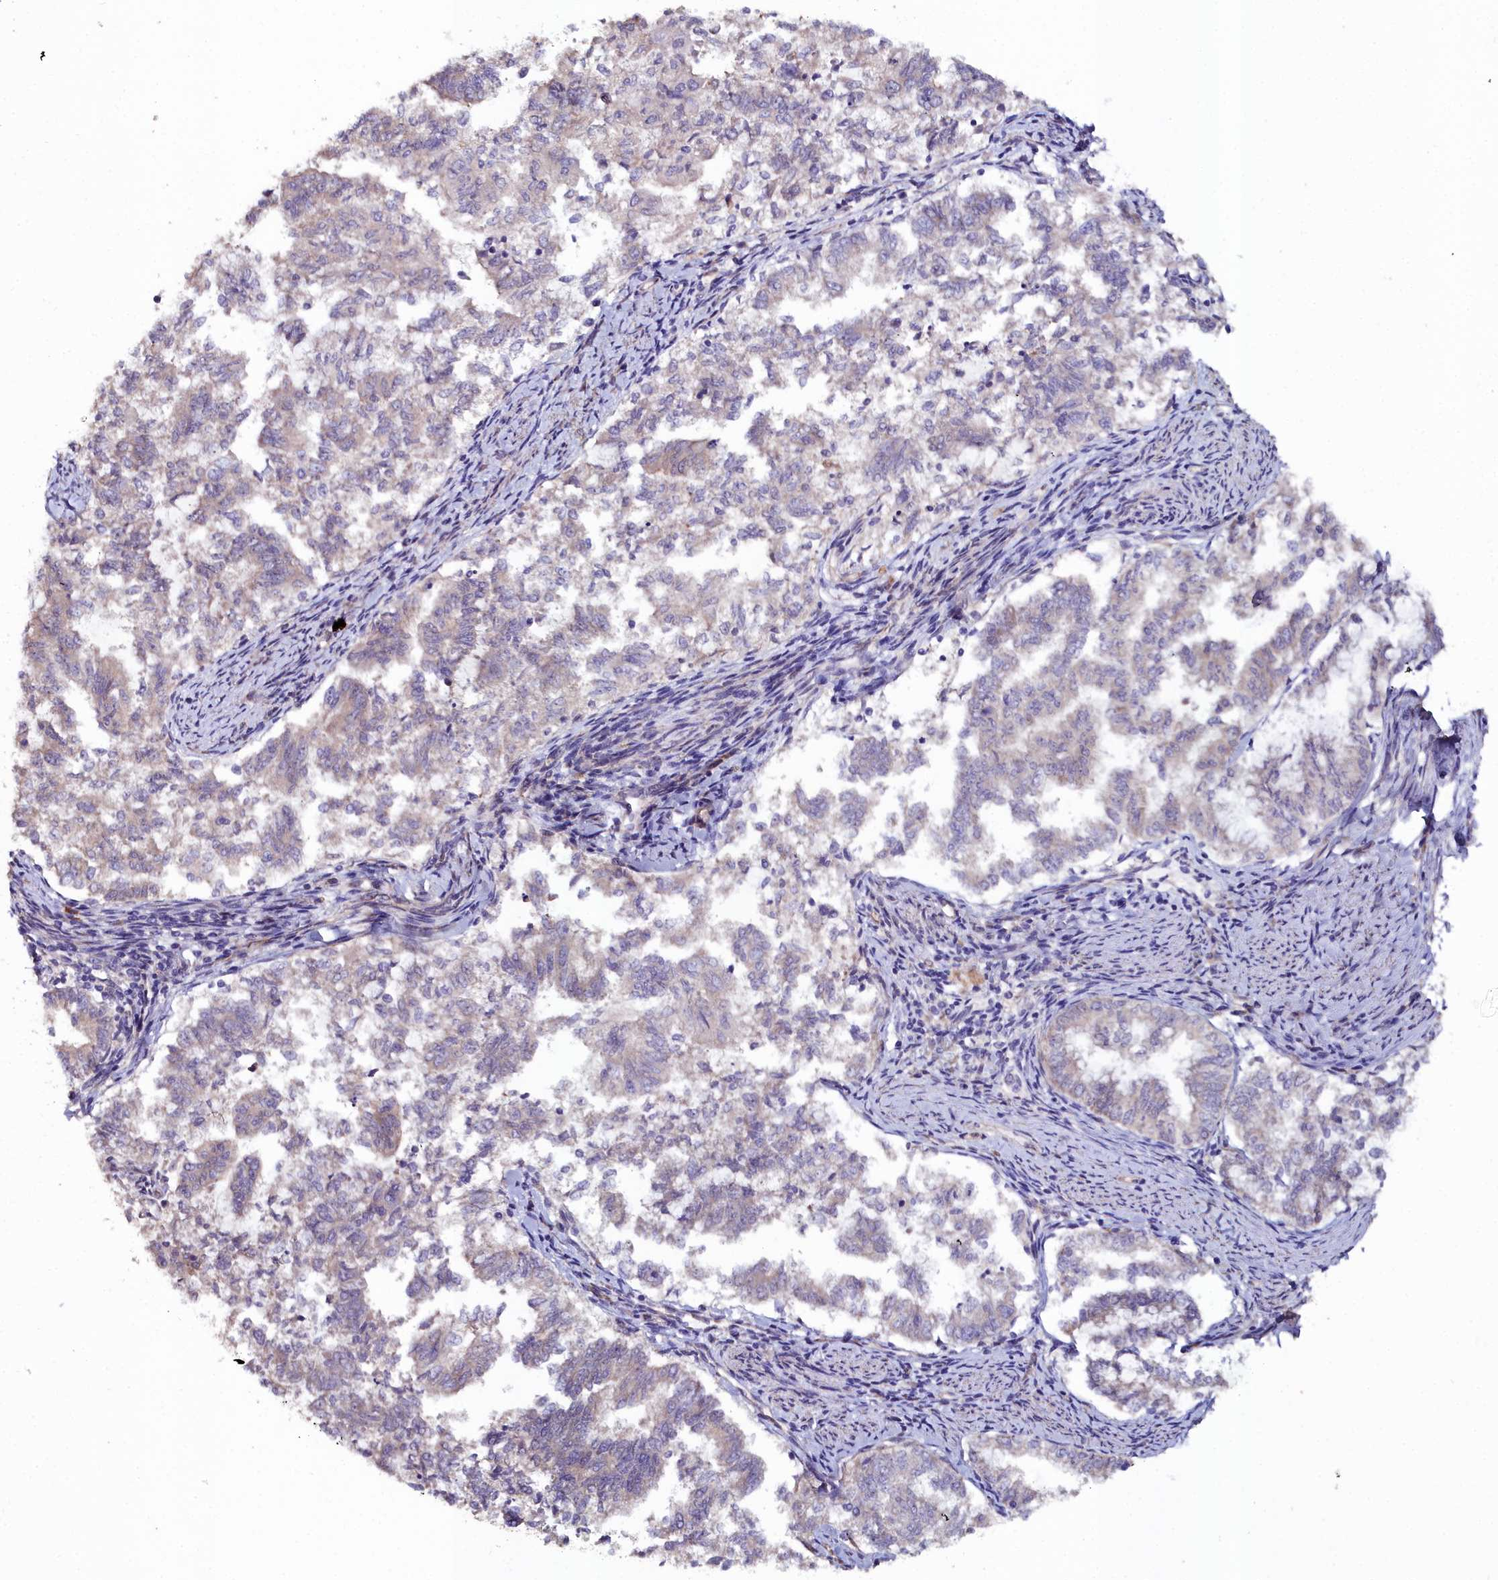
{"staining": {"intensity": "negative", "quantity": "none", "location": "none"}, "tissue": "endometrial cancer", "cell_type": "Tumor cells", "image_type": "cancer", "snomed": [{"axis": "morphology", "description": "Adenocarcinoma, NOS"}, {"axis": "topography", "description": "Endometrium"}], "caption": "IHC of adenocarcinoma (endometrial) displays no expression in tumor cells.", "gene": "C4orf19", "patient": {"sex": "female", "age": 79}}